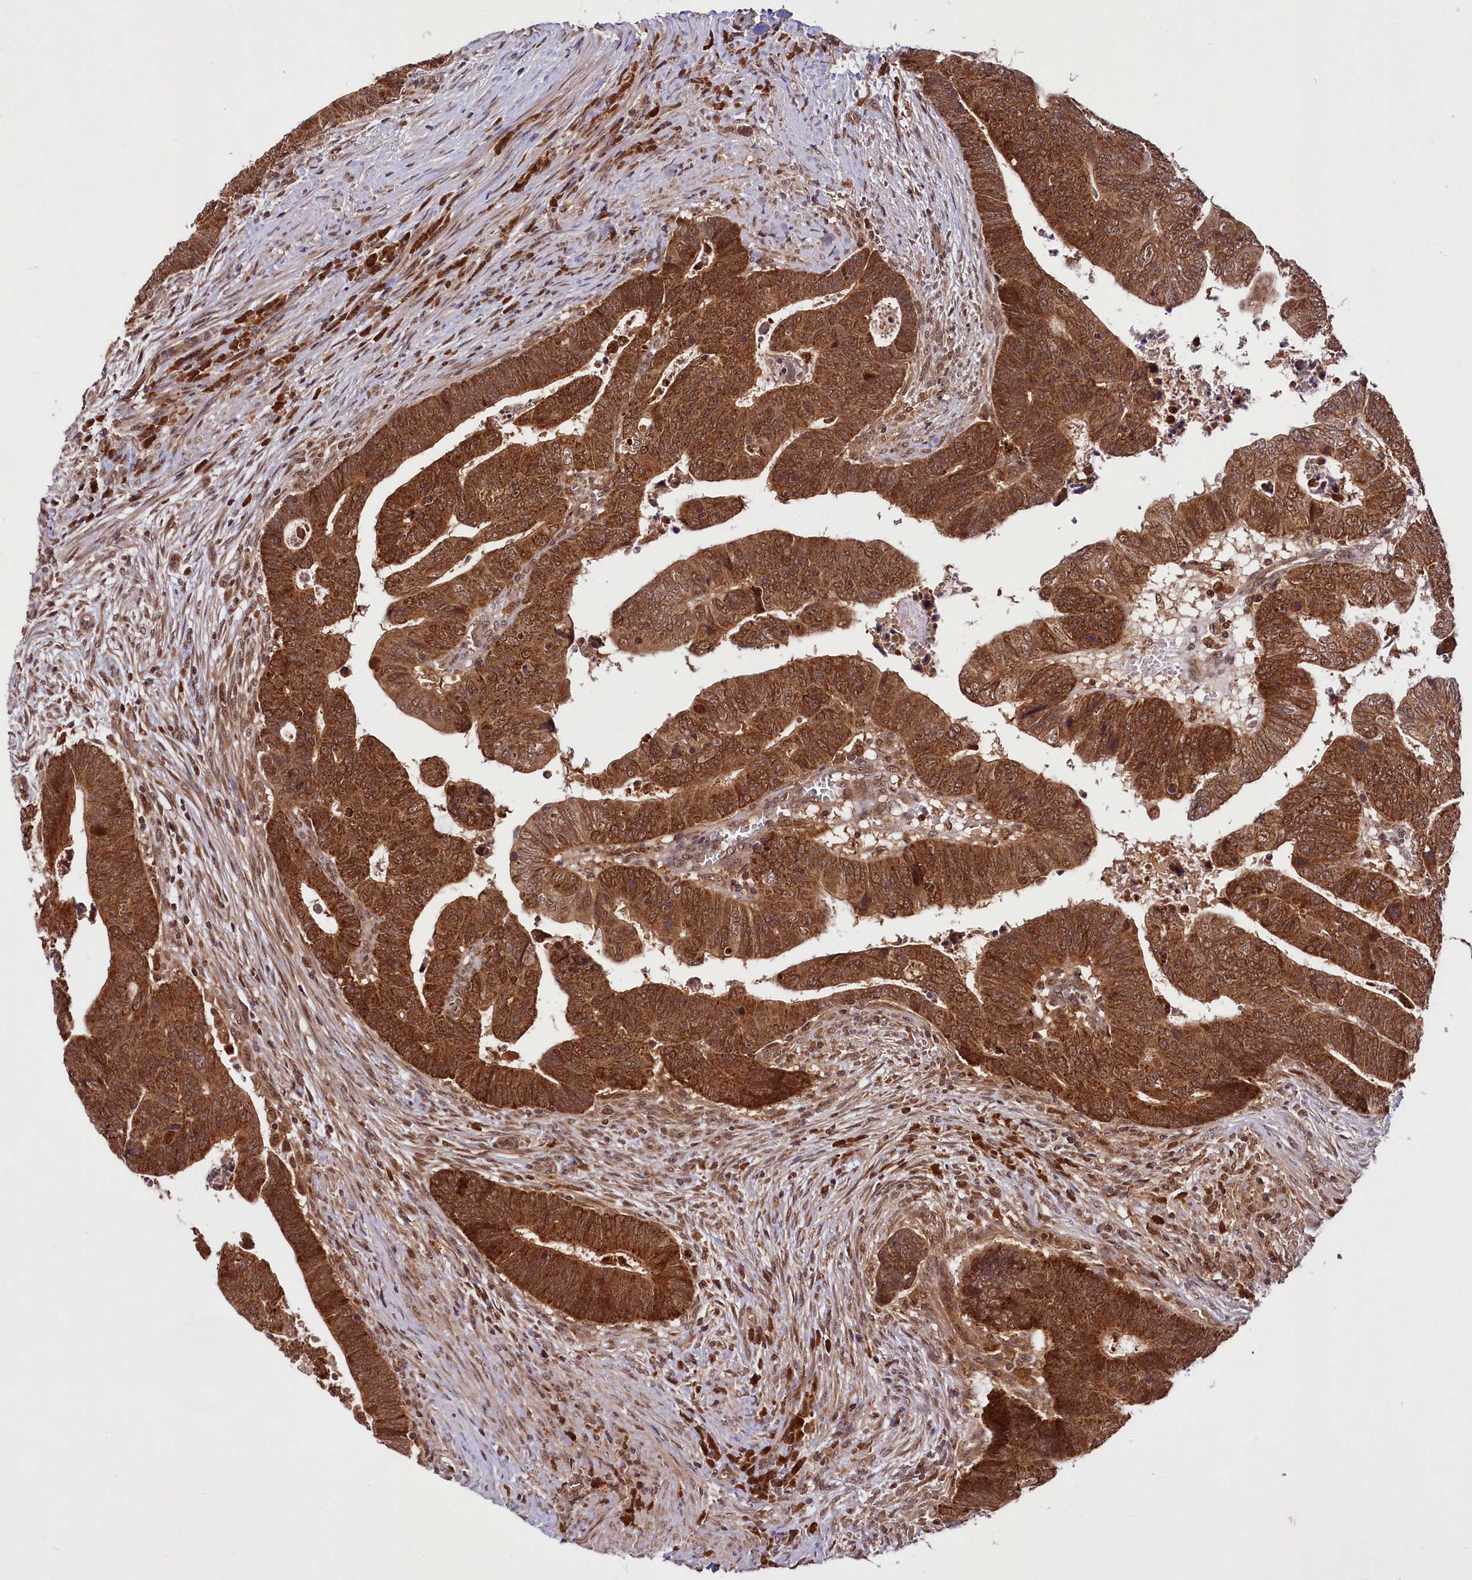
{"staining": {"intensity": "strong", "quantity": ">75%", "location": "cytoplasmic/membranous,nuclear"}, "tissue": "colorectal cancer", "cell_type": "Tumor cells", "image_type": "cancer", "snomed": [{"axis": "morphology", "description": "Normal tissue, NOS"}, {"axis": "morphology", "description": "Adenocarcinoma, NOS"}, {"axis": "topography", "description": "Rectum"}], "caption": "Immunohistochemistry (IHC) of colorectal cancer displays high levels of strong cytoplasmic/membranous and nuclear positivity in approximately >75% of tumor cells. The staining is performed using DAB (3,3'-diaminobenzidine) brown chromogen to label protein expression. The nuclei are counter-stained blue using hematoxylin.", "gene": "UBE3A", "patient": {"sex": "female", "age": 65}}